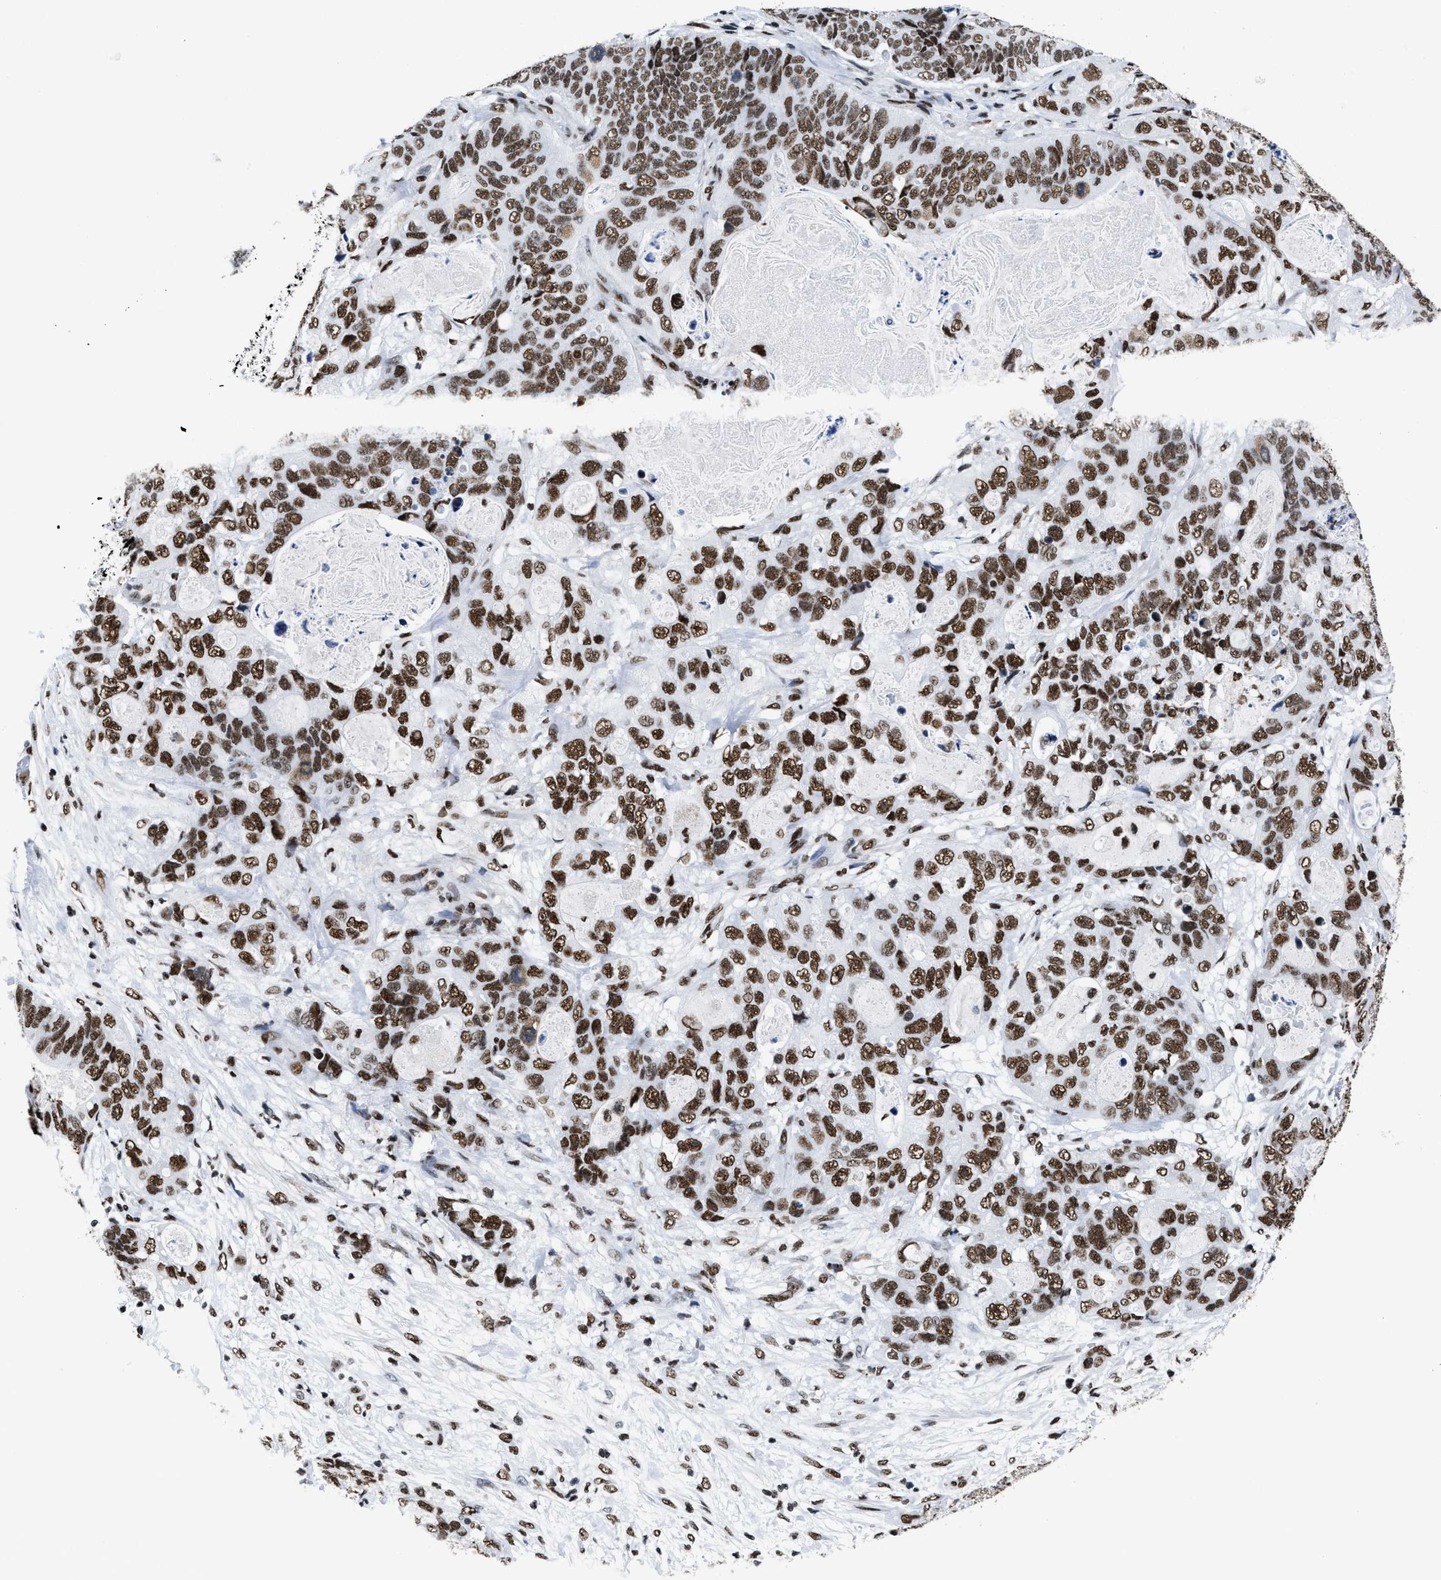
{"staining": {"intensity": "strong", "quantity": ">75%", "location": "nuclear"}, "tissue": "stomach cancer", "cell_type": "Tumor cells", "image_type": "cancer", "snomed": [{"axis": "morphology", "description": "Normal tissue, NOS"}, {"axis": "morphology", "description": "Adenocarcinoma, NOS"}, {"axis": "topography", "description": "Stomach"}], "caption": "A high amount of strong nuclear expression is identified in about >75% of tumor cells in stomach adenocarcinoma tissue.", "gene": "SMARCC2", "patient": {"sex": "female", "age": 89}}